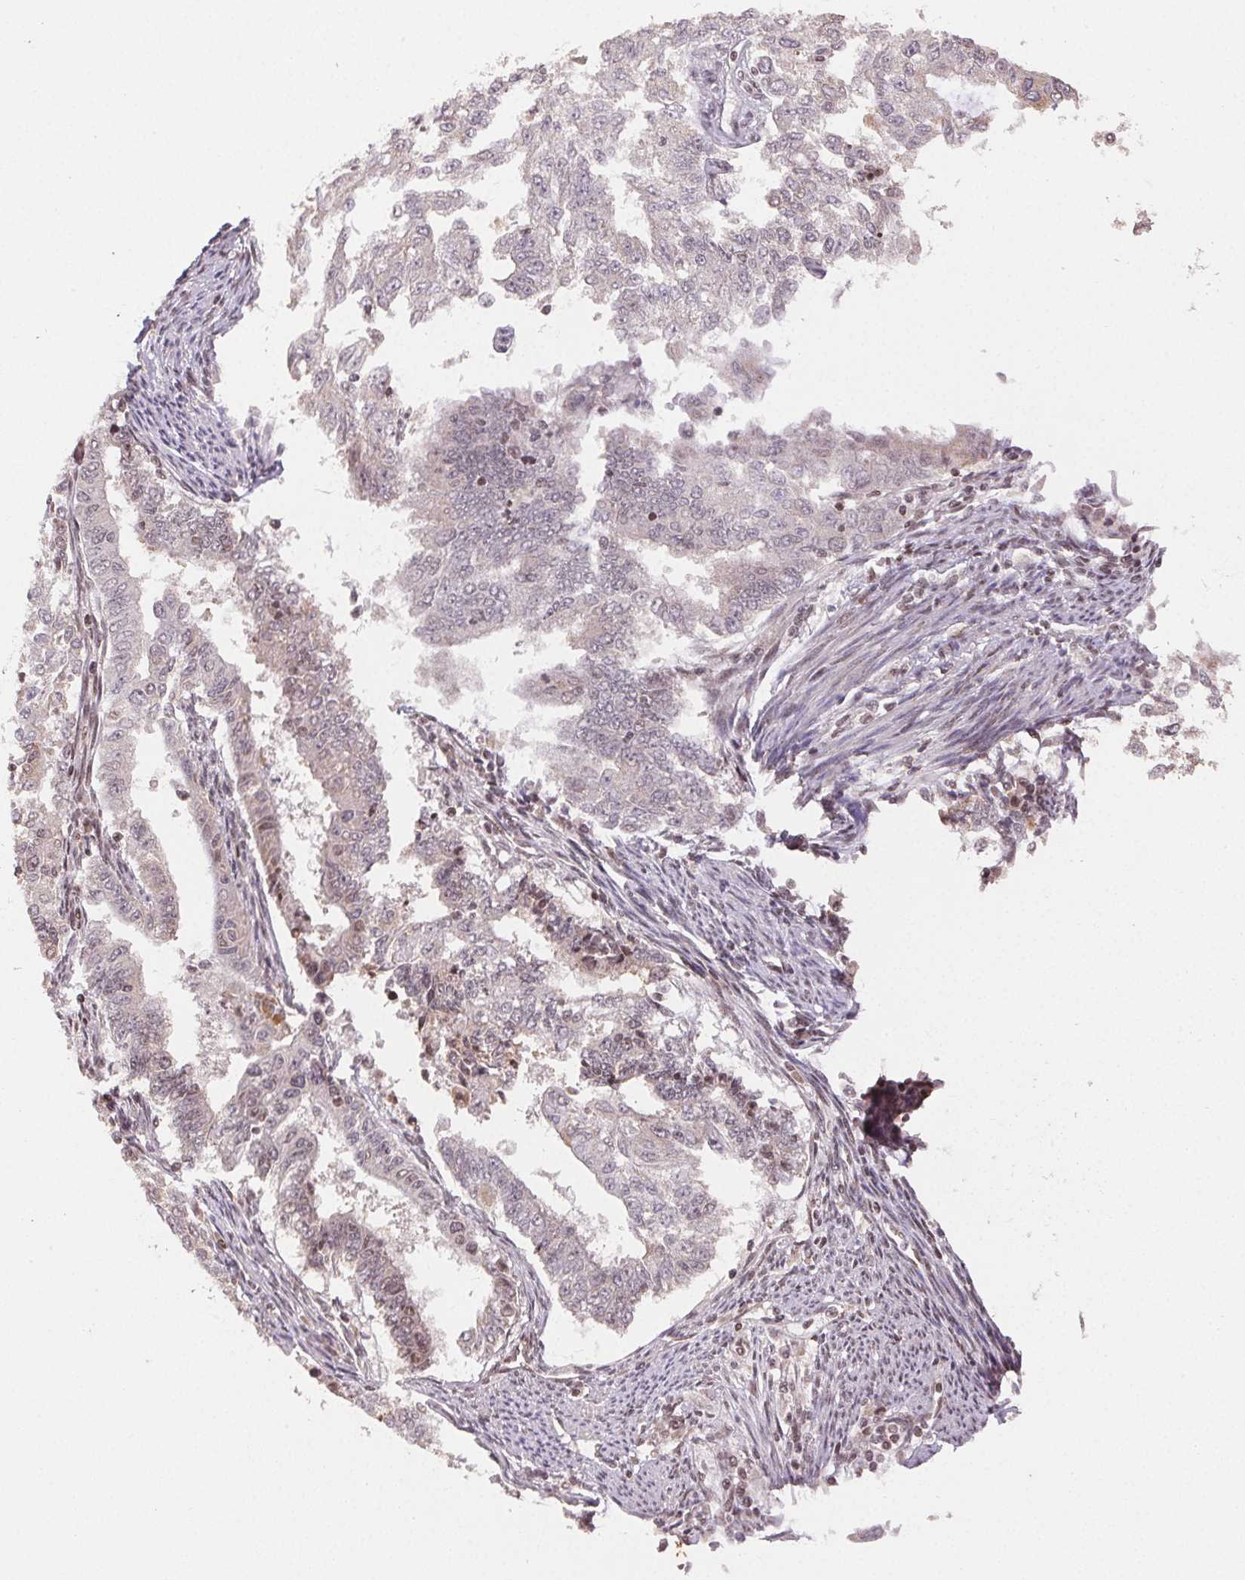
{"staining": {"intensity": "negative", "quantity": "none", "location": "none"}, "tissue": "endometrial cancer", "cell_type": "Tumor cells", "image_type": "cancer", "snomed": [{"axis": "morphology", "description": "Adenocarcinoma, NOS"}, {"axis": "topography", "description": "Uterus"}], "caption": "Immunohistochemistry (IHC) micrograph of human endometrial cancer stained for a protein (brown), which exhibits no staining in tumor cells.", "gene": "MAPKAPK2", "patient": {"sex": "female", "age": 59}}